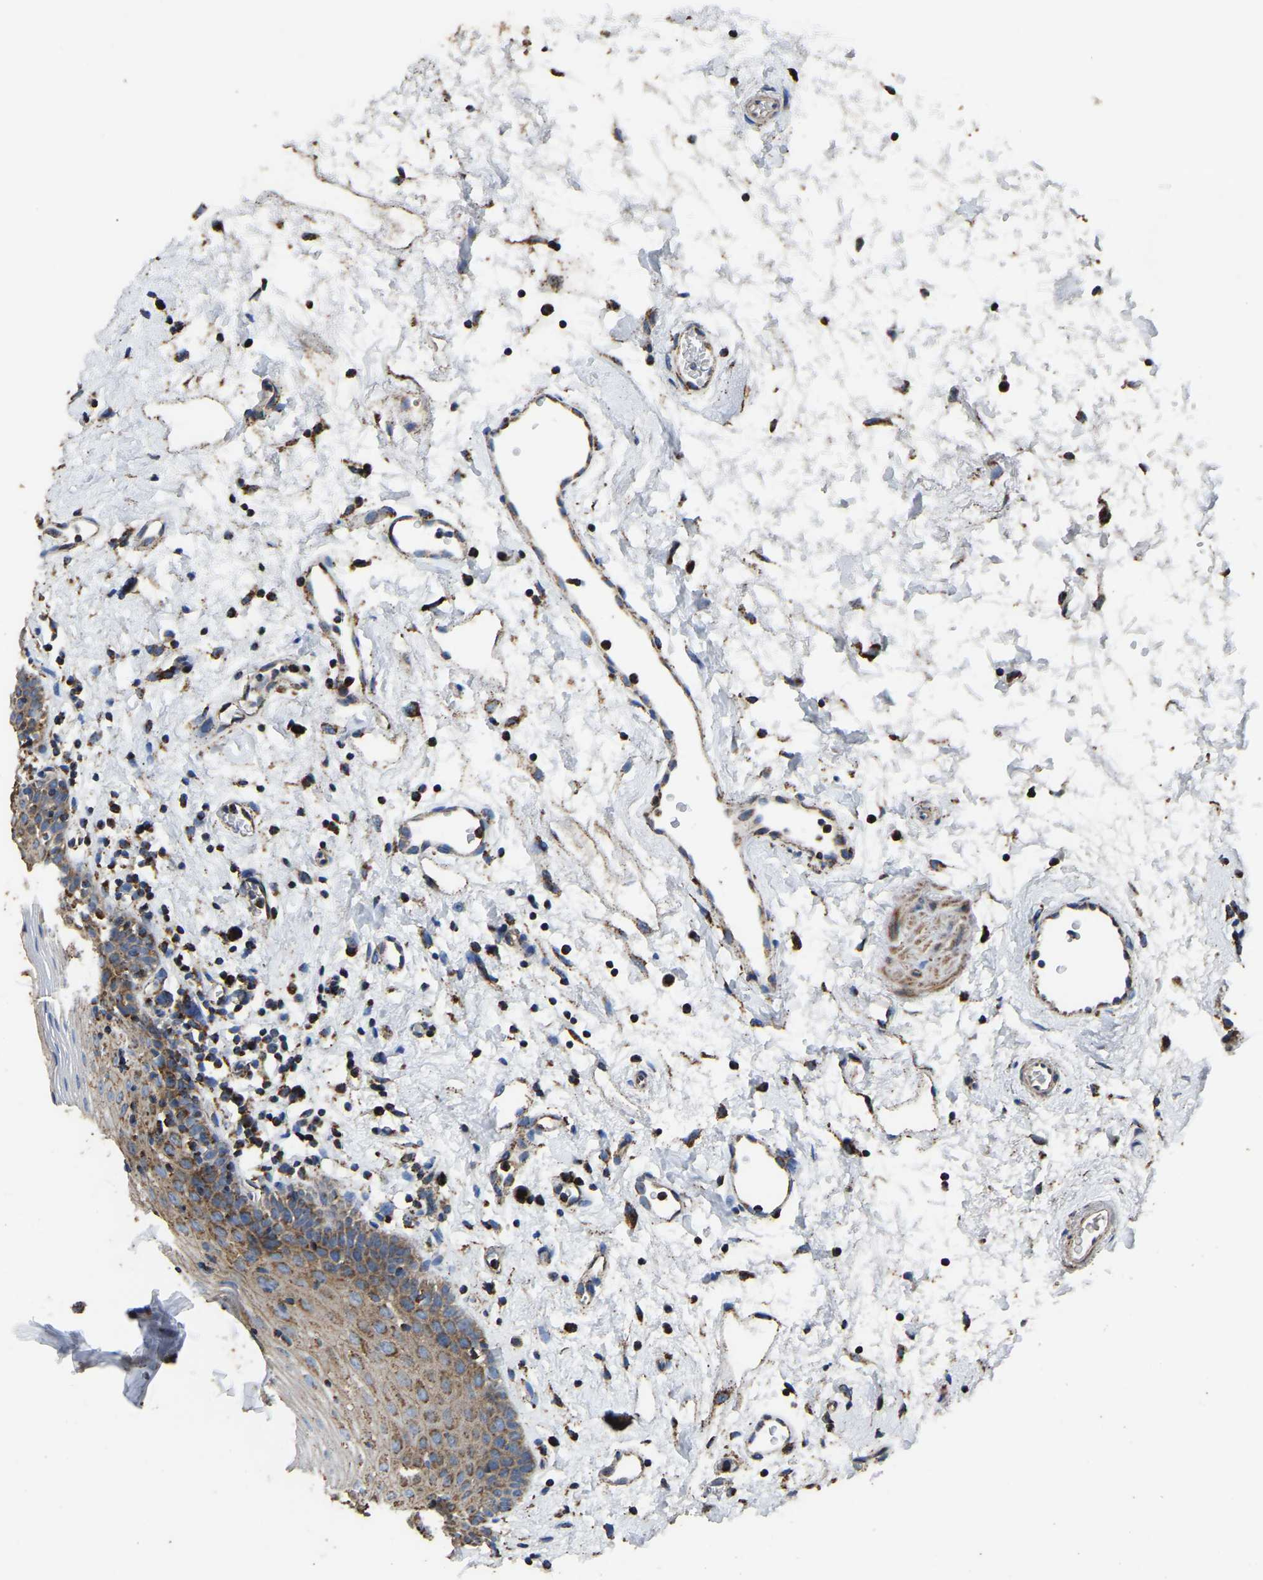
{"staining": {"intensity": "moderate", "quantity": "25%-75%", "location": "cytoplasmic/membranous"}, "tissue": "oral mucosa", "cell_type": "Squamous epithelial cells", "image_type": "normal", "snomed": [{"axis": "morphology", "description": "Normal tissue, NOS"}, {"axis": "topography", "description": "Oral tissue"}], "caption": "Benign oral mucosa was stained to show a protein in brown. There is medium levels of moderate cytoplasmic/membranous positivity in about 25%-75% of squamous epithelial cells.", "gene": "ETFA", "patient": {"sex": "male", "age": 66}}